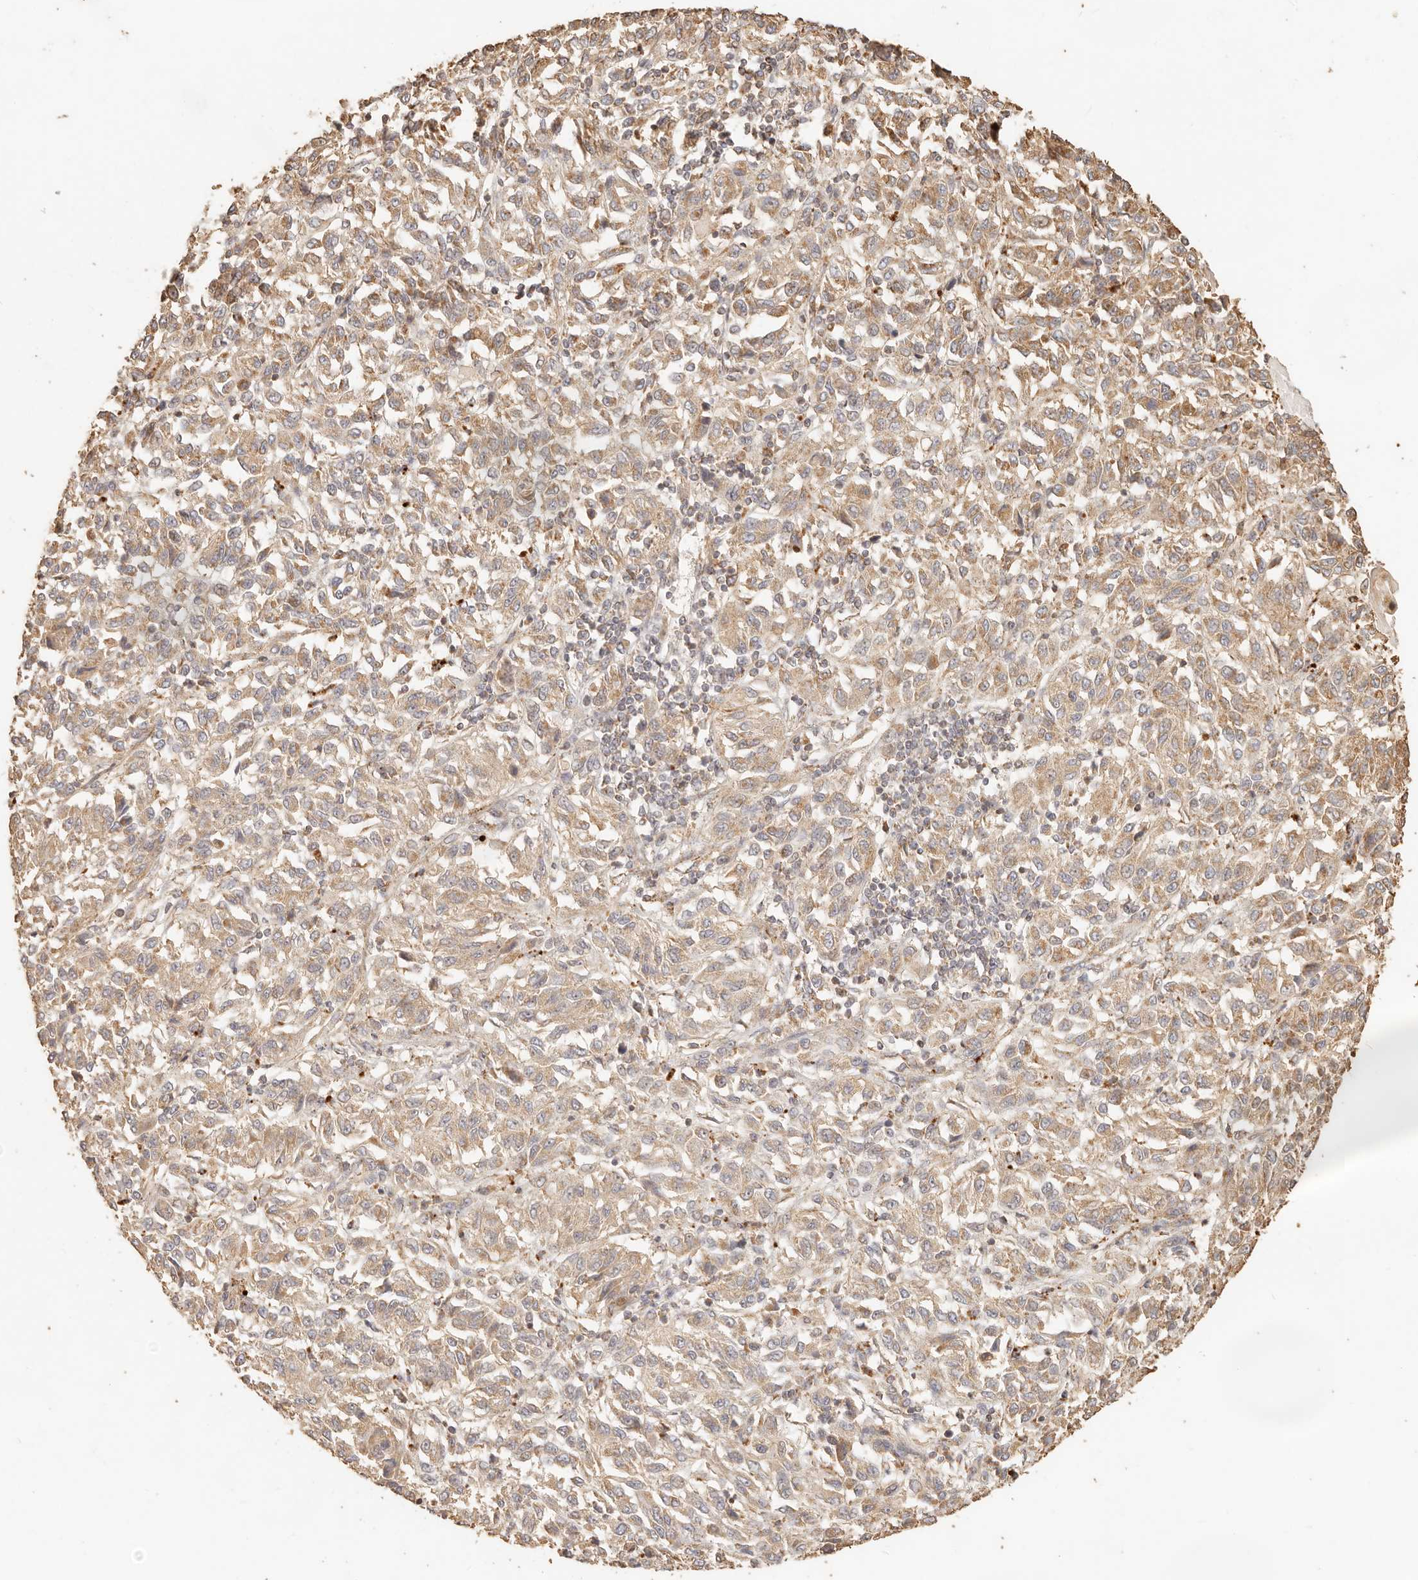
{"staining": {"intensity": "weak", "quantity": ">75%", "location": "cytoplasmic/membranous"}, "tissue": "melanoma", "cell_type": "Tumor cells", "image_type": "cancer", "snomed": [{"axis": "morphology", "description": "Malignant melanoma, Metastatic site"}, {"axis": "topography", "description": "Lung"}], "caption": "There is low levels of weak cytoplasmic/membranous staining in tumor cells of melanoma, as demonstrated by immunohistochemical staining (brown color).", "gene": "PTPN22", "patient": {"sex": "male", "age": 64}}